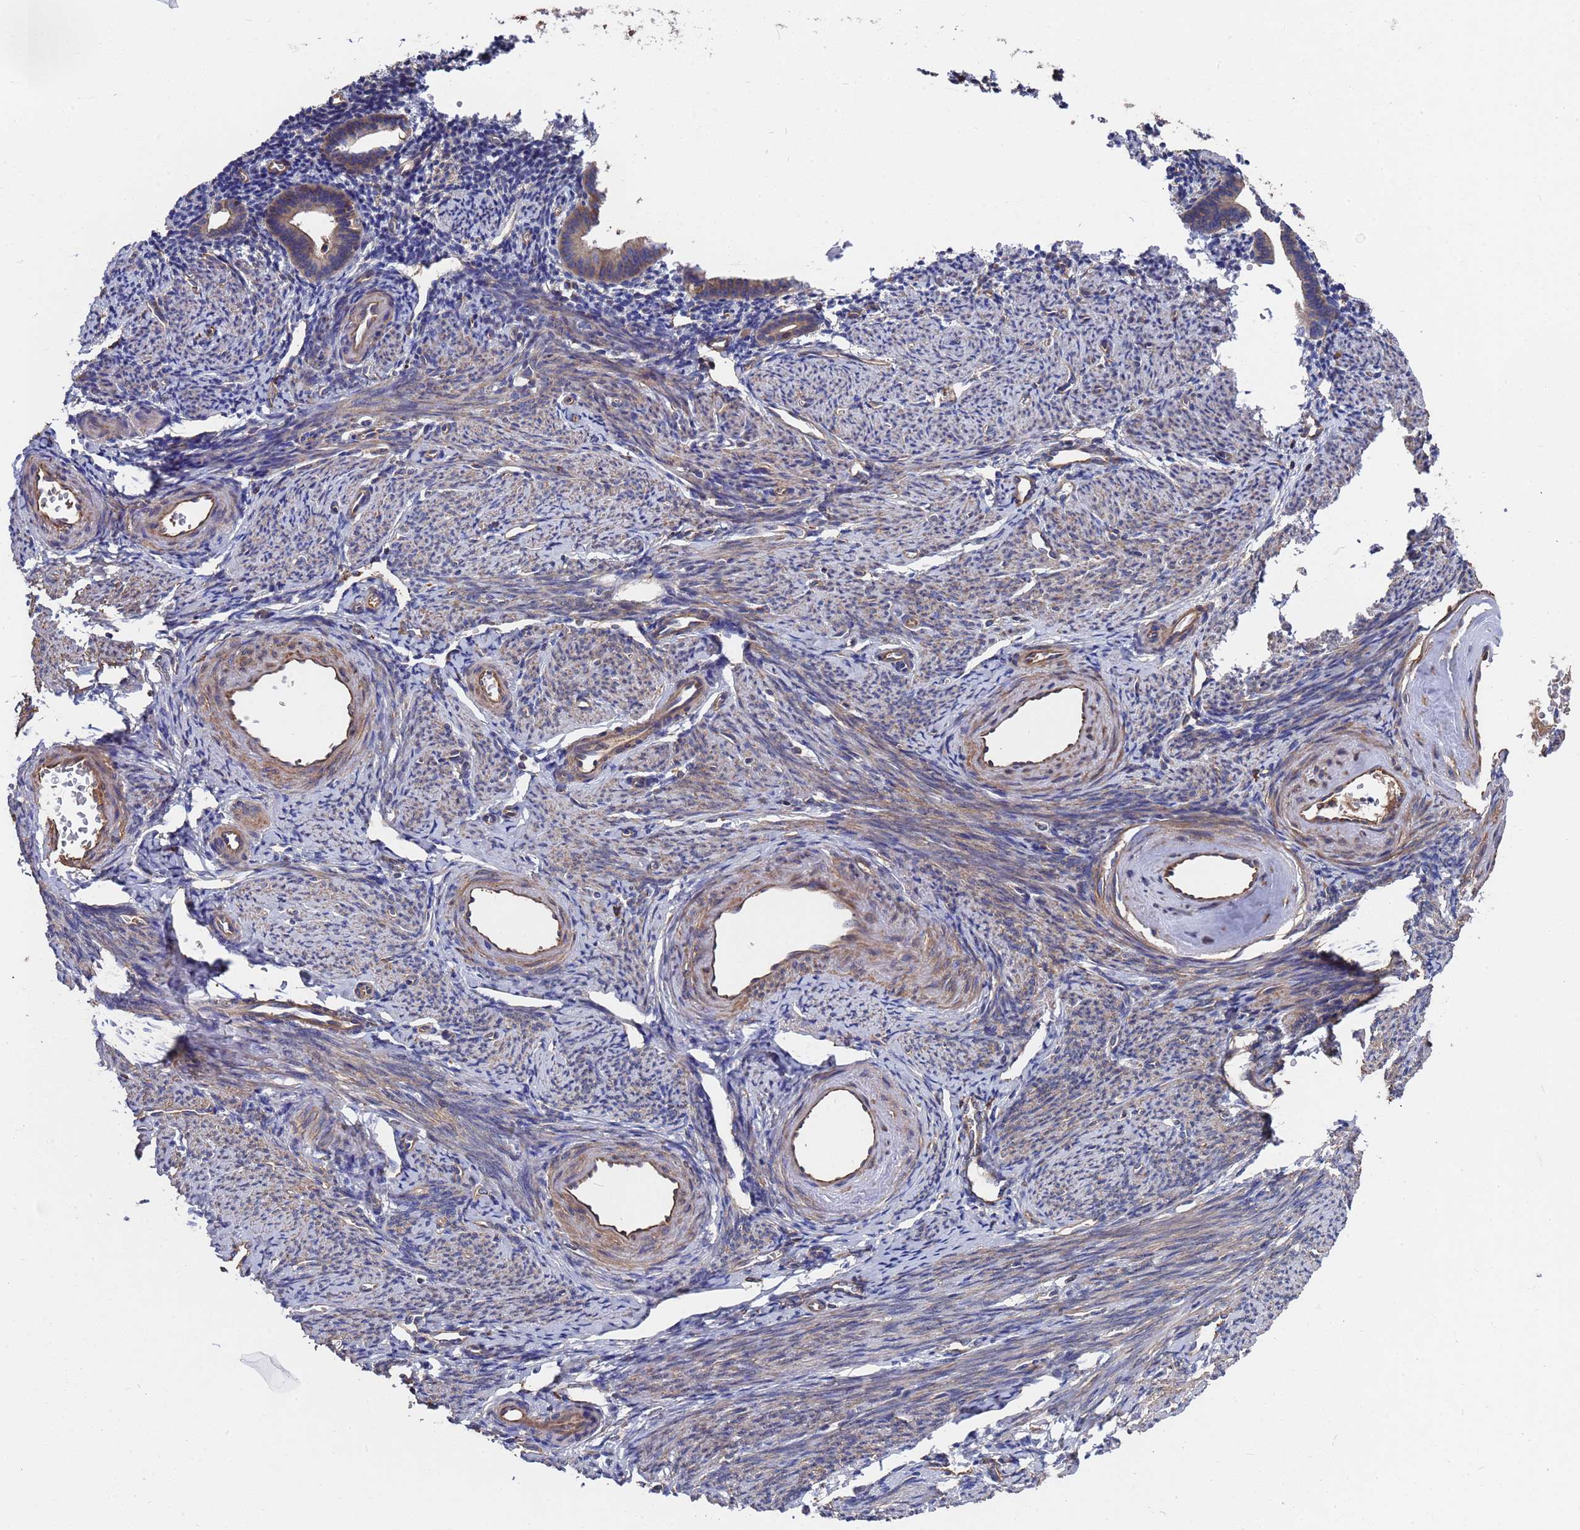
{"staining": {"intensity": "moderate", "quantity": "25%-75%", "location": "cytoplasmic/membranous"}, "tissue": "endometrium", "cell_type": "Cells in endometrial stroma", "image_type": "normal", "snomed": [{"axis": "morphology", "description": "Normal tissue, NOS"}, {"axis": "topography", "description": "Endometrium"}], "caption": "Immunohistochemistry (IHC) photomicrograph of unremarkable endometrium: human endometrium stained using IHC reveals medium levels of moderate protein expression localized specifically in the cytoplasmic/membranous of cells in endometrial stroma, appearing as a cytoplasmic/membranous brown color.", "gene": "PYCR1", "patient": {"sex": "female", "age": 56}}